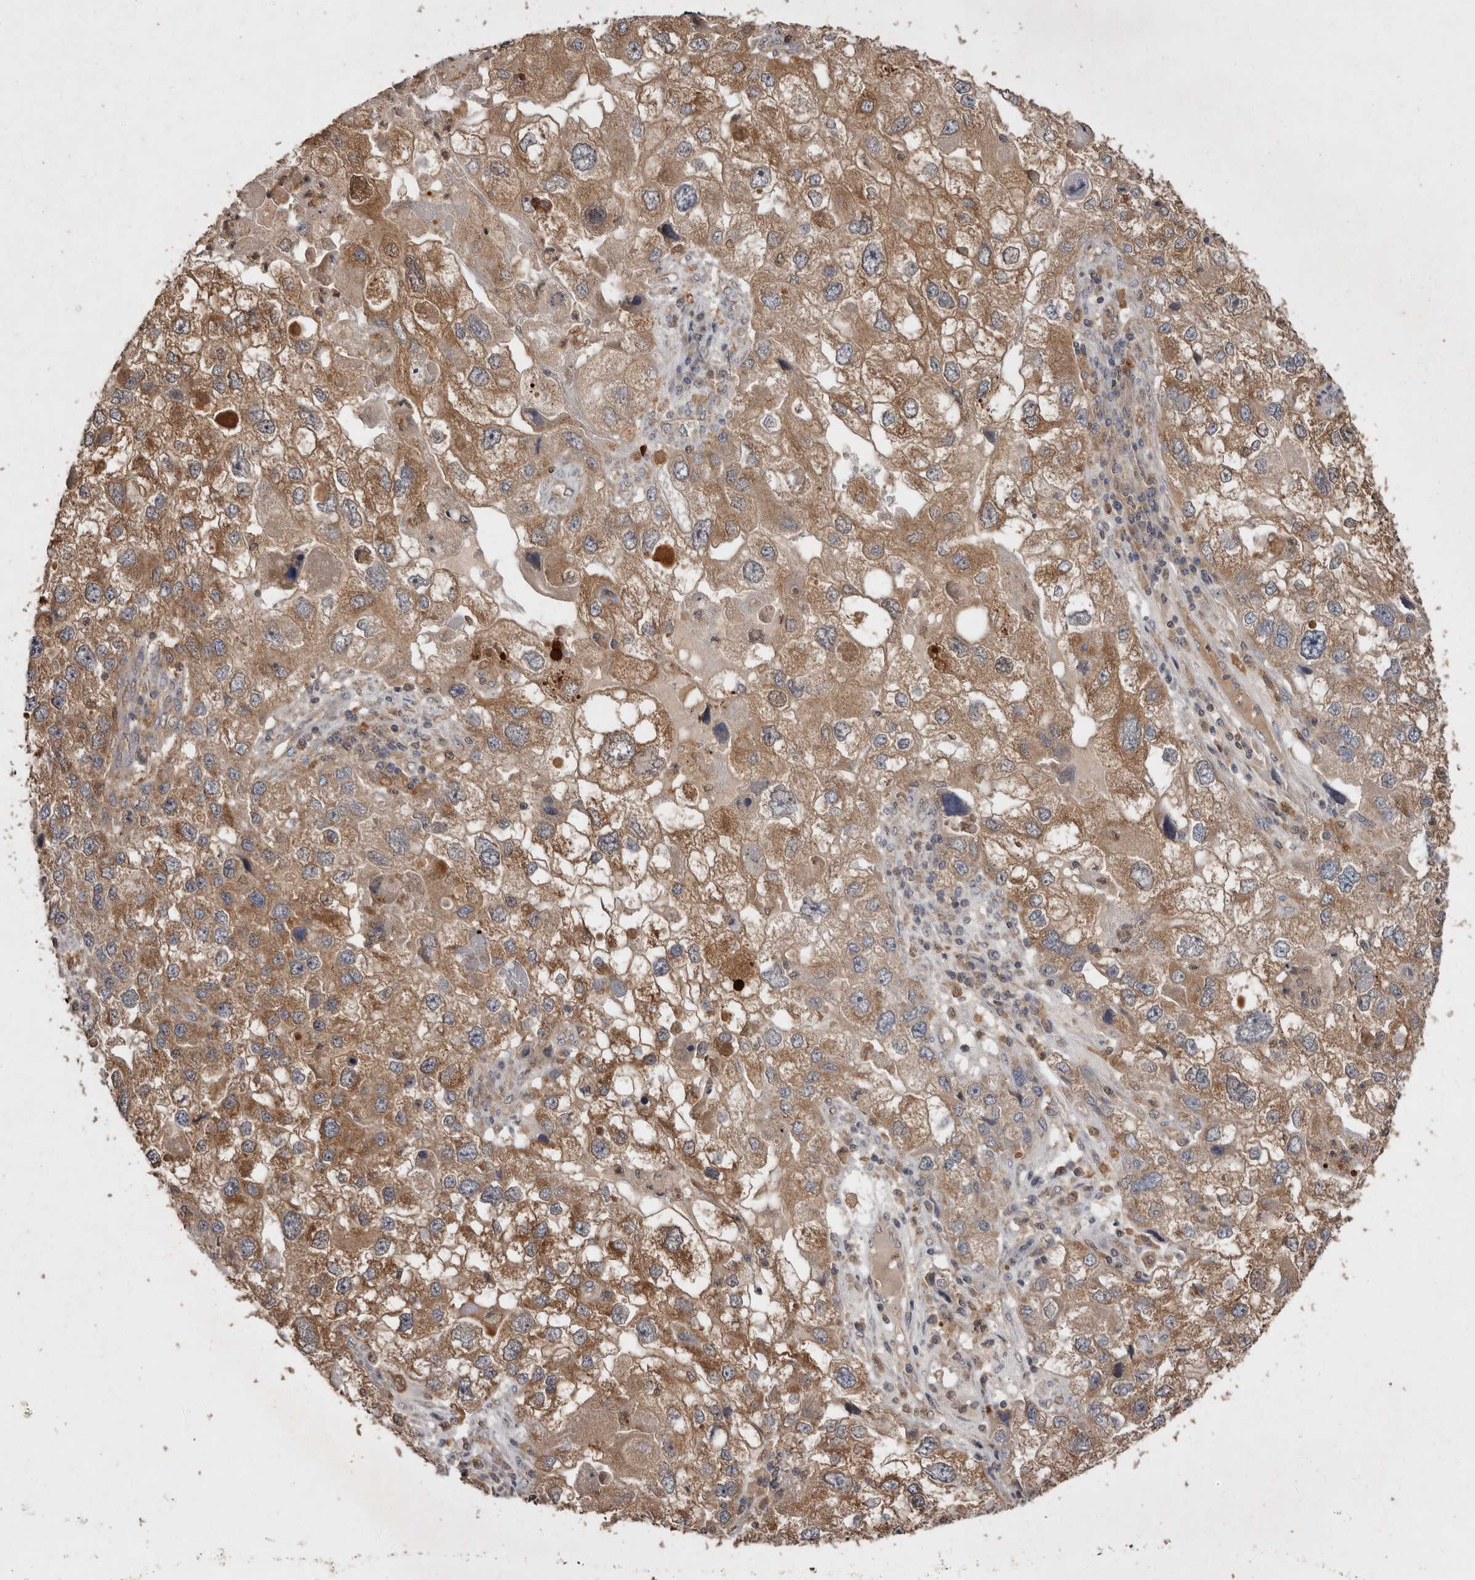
{"staining": {"intensity": "moderate", "quantity": ">75%", "location": "cytoplasmic/membranous"}, "tissue": "endometrial cancer", "cell_type": "Tumor cells", "image_type": "cancer", "snomed": [{"axis": "morphology", "description": "Adenocarcinoma, NOS"}, {"axis": "topography", "description": "Endometrium"}], "caption": "Human endometrial cancer stained for a protein (brown) exhibits moderate cytoplasmic/membranous positive staining in about >75% of tumor cells.", "gene": "EDEM1", "patient": {"sex": "female", "age": 49}}